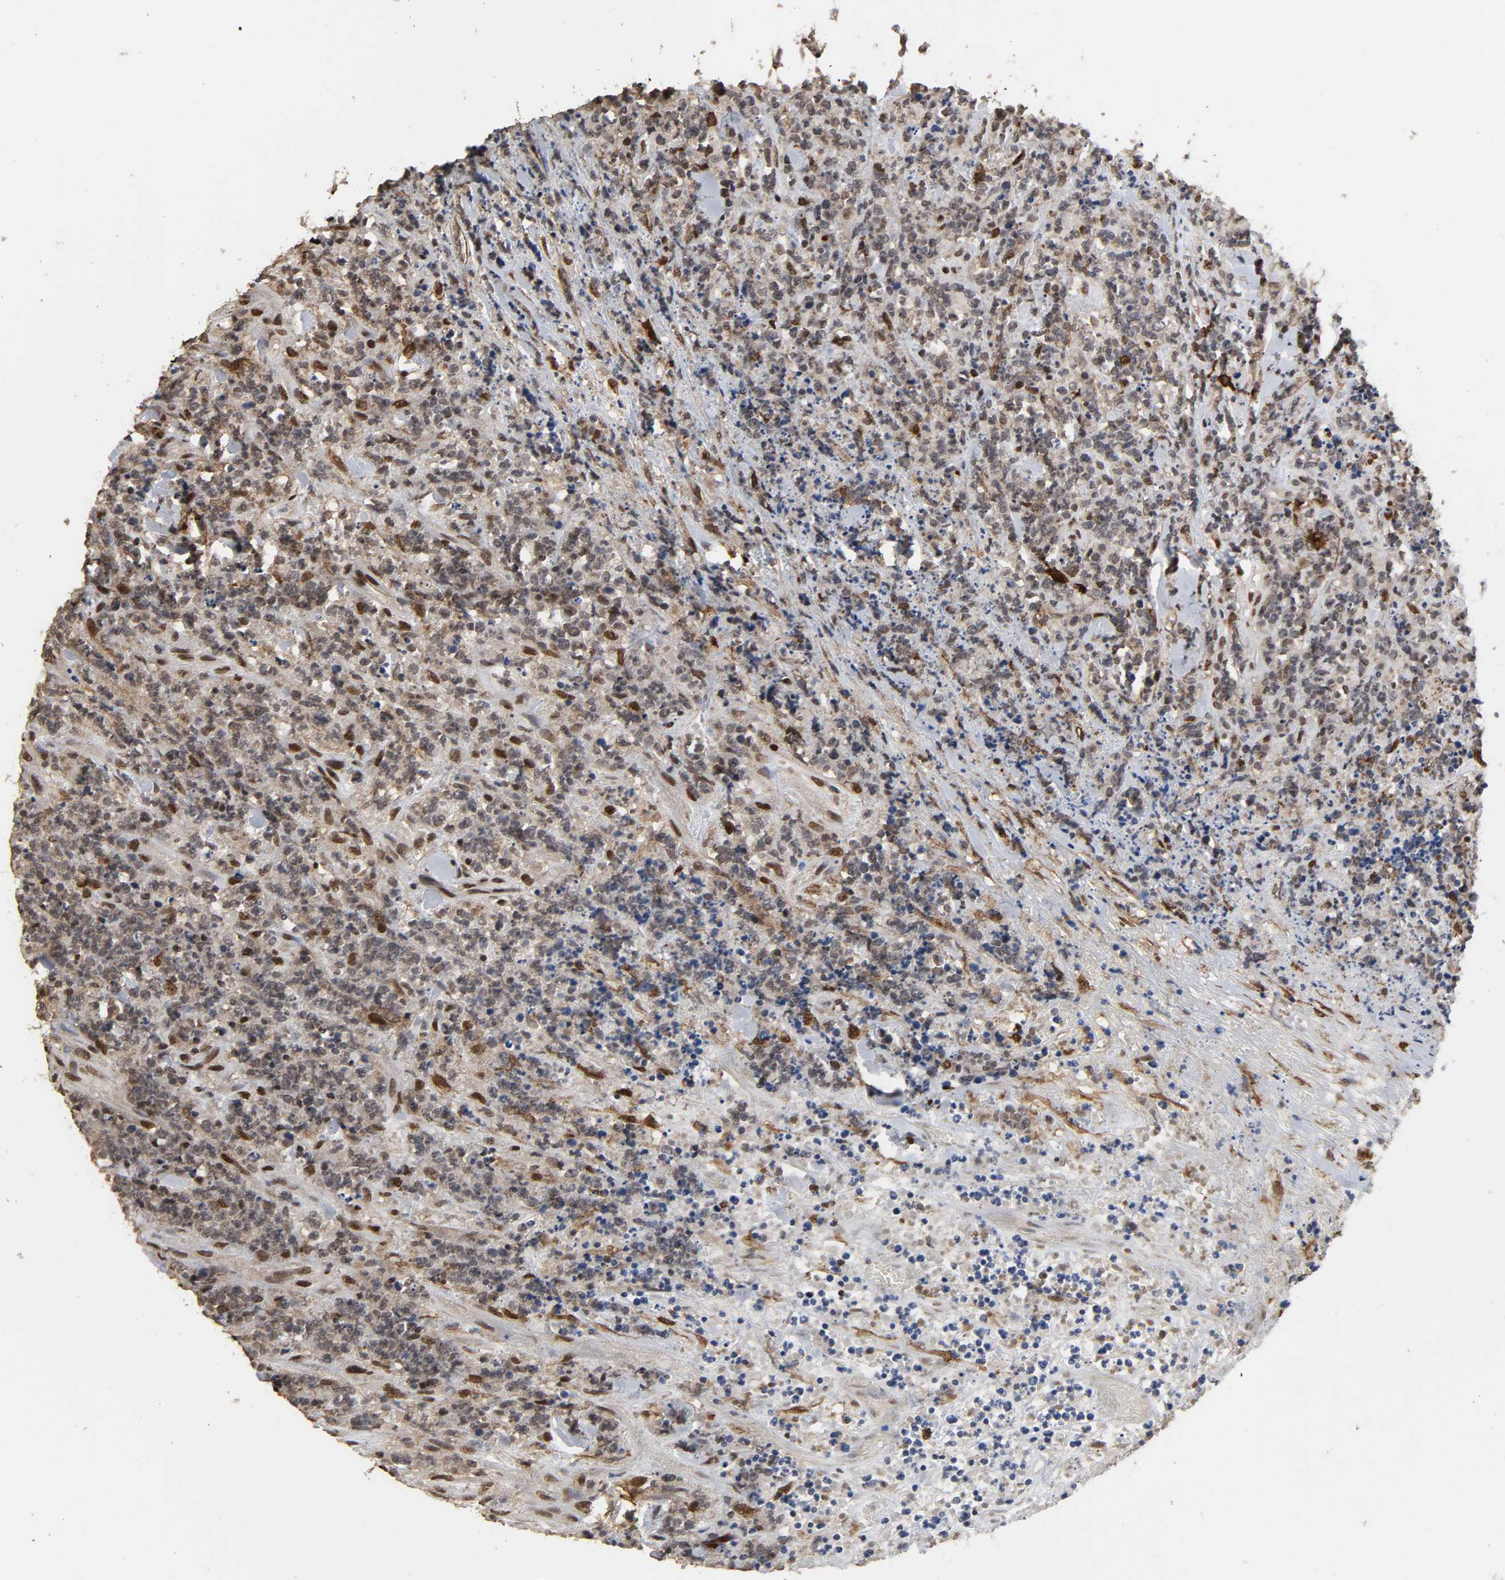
{"staining": {"intensity": "weak", "quantity": ">75%", "location": "cytoplasmic/membranous,nuclear"}, "tissue": "lymphoma", "cell_type": "Tumor cells", "image_type": "cancer", "snomed": [{"axis": "morphology", "description": "Malignant lymphoma, non-Hodgkin's type, High grade"}, {"axis": "topography", "description": "Soft tissue"}], "caption": "Protein expression by immunohistochemistry demonstrates weak cytoplasmic/membranous and nuclear positivity in about >75% of tumor cells in lymphoma.", "gene": "AHNAK2", "patient": {"sex": "male", "age": 18}}